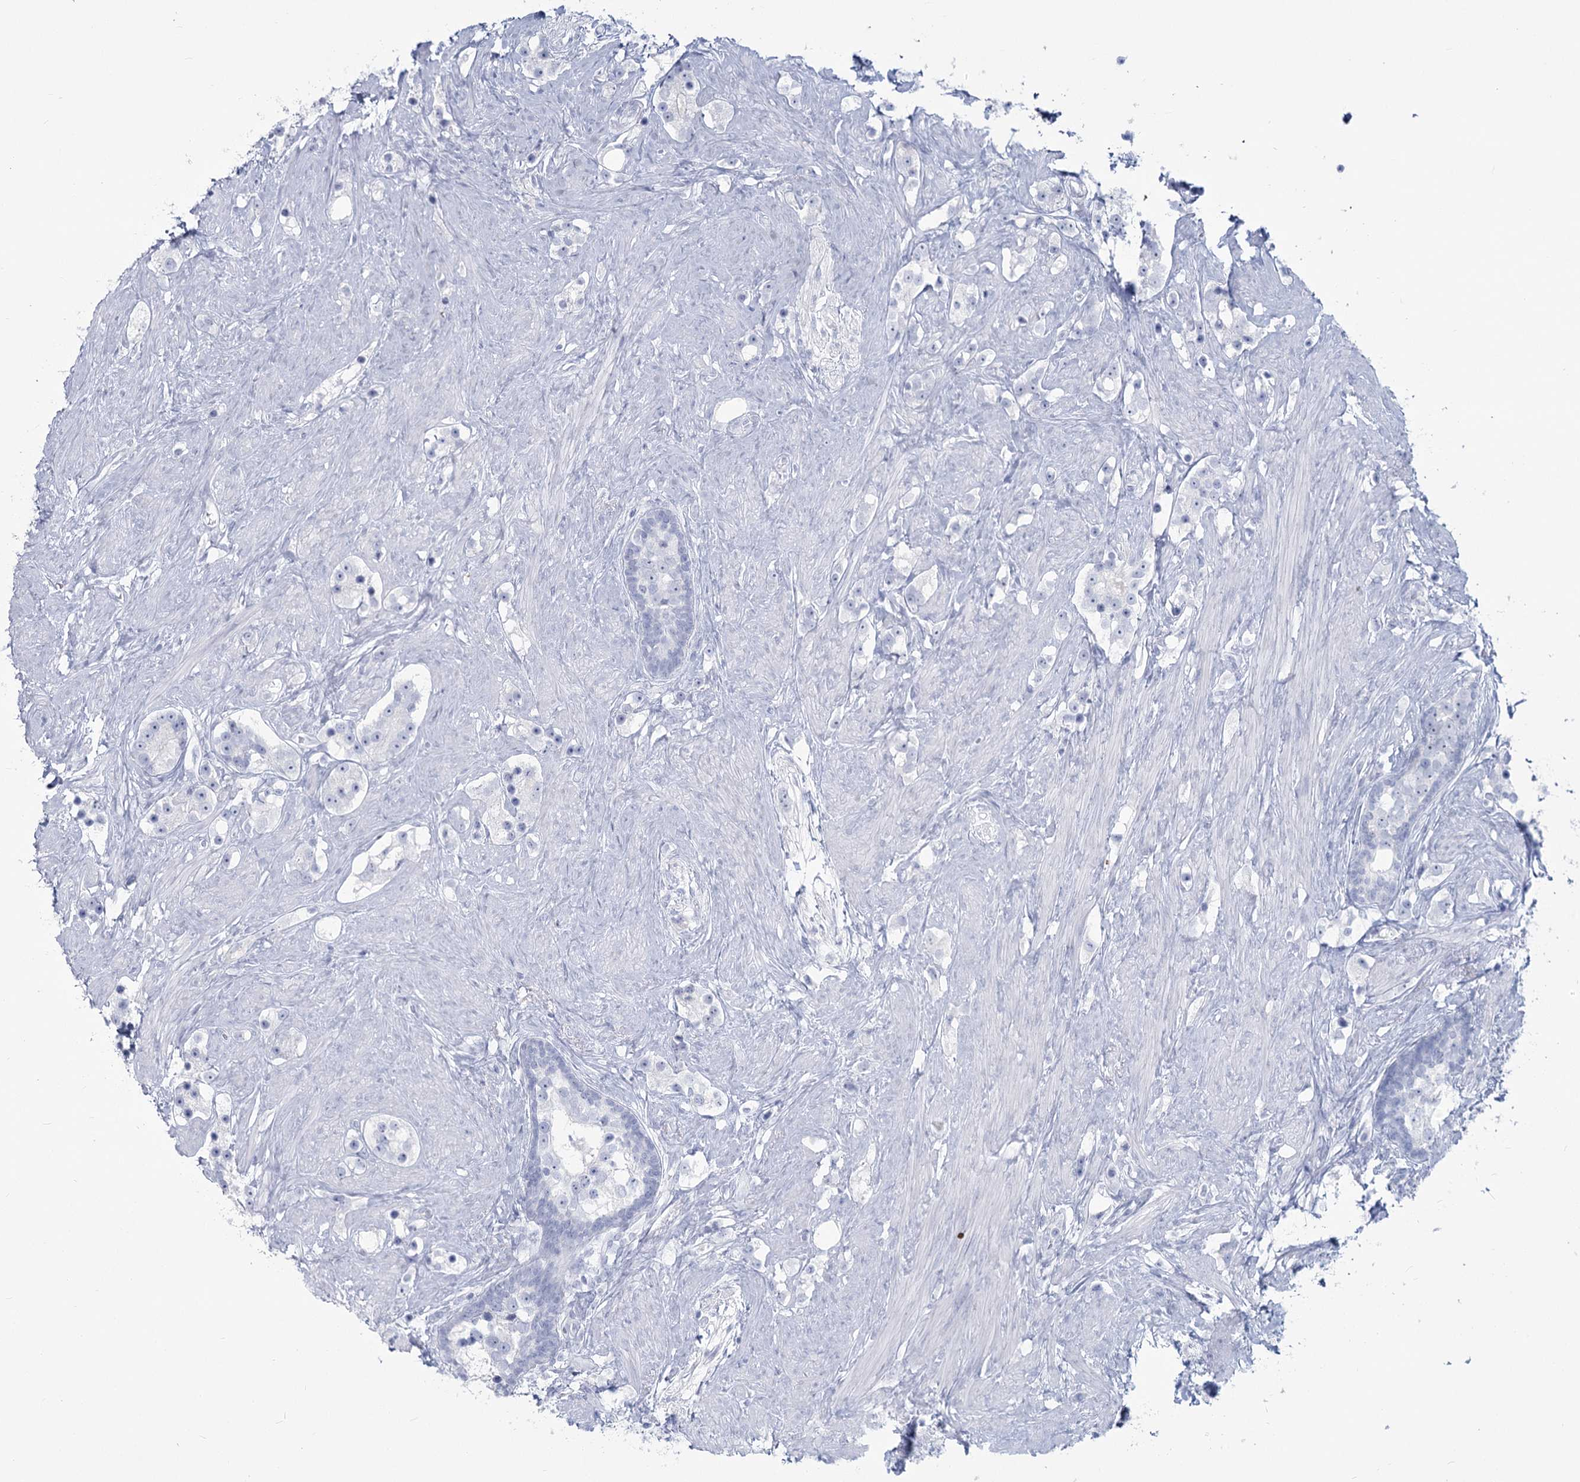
{"staining": {"intensity": "negative", "quantity": "none", "location": "none"}, "tissue": "prostate cancer", "cell_type": "Tumor cells", "image_type": "cancer", "snomed": [{"axis": "morphology", "description": "Adenocarcinoma, High grade"}, {"axis": "topography", "description": "Prostate"}], "caption": "Immunohistochemistry (IHC) of prostate cancer (adenocarcinoma (high-grade)) displays no positivity in tumor cells.", "gene": "SLC6A19", "patient": {"sex": "male", "age": 63}}